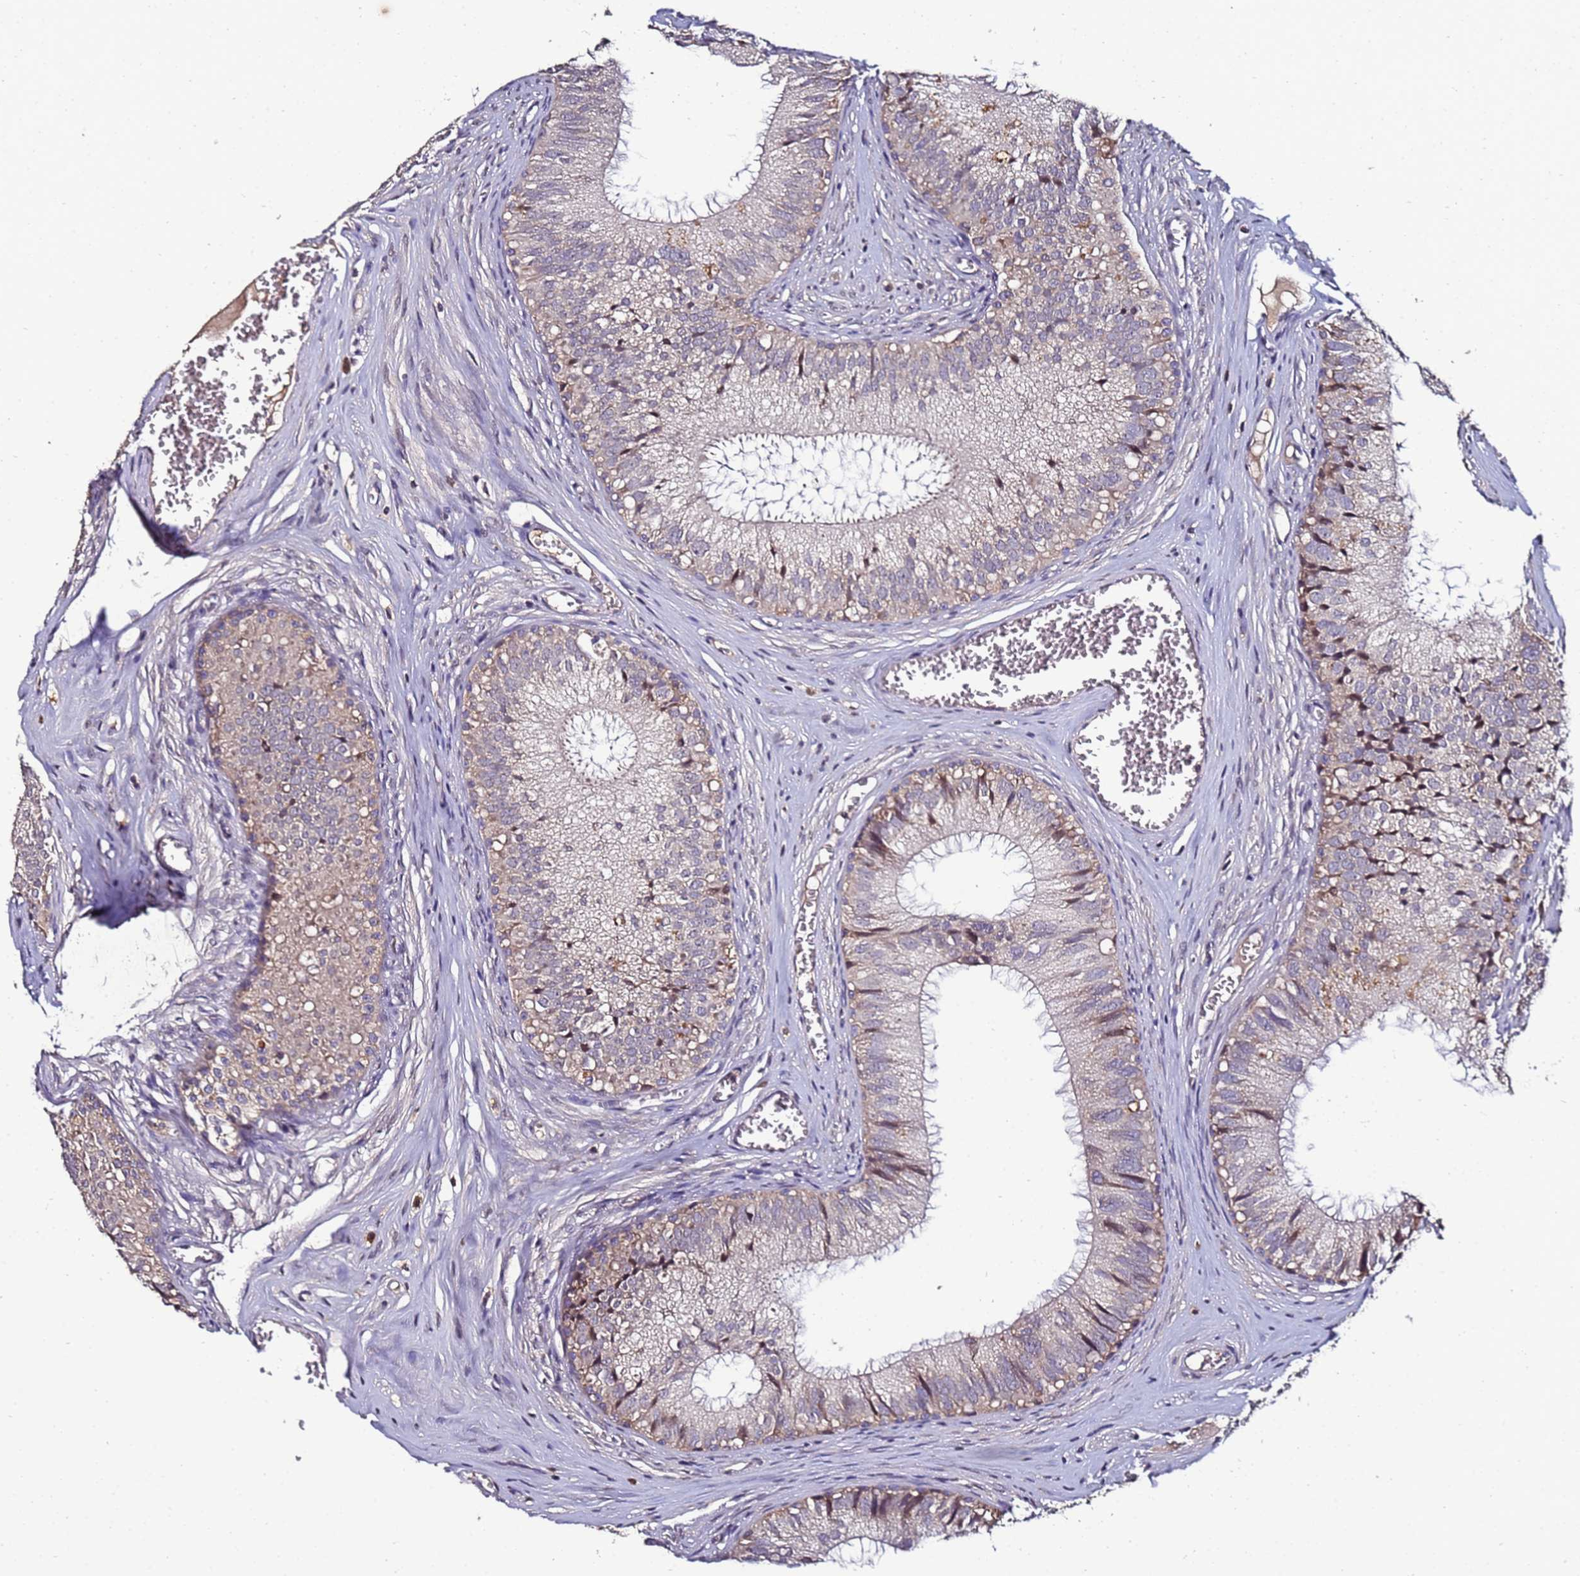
{"staining": {"intensity": "moderate", "quantity": "<25%", "location": "cytoplasmic/membranous"}, "tissue": "epididymis", "cell_type": "Glandular cells", "image_type": "normal", "snomed": [{"axis": "morphology", "description": "Normal tissue, NOS"}, {"axis": "topography", "description": "Epididymis"}], "caption": "Immunohistochemical staining of benign human epididymis demonstrates moderate cytoplasmic/membranous protein staining in about <25% of glandular cells.", "gene": "ANKRD17", "patient": {"sex": "male", "age": 36}}